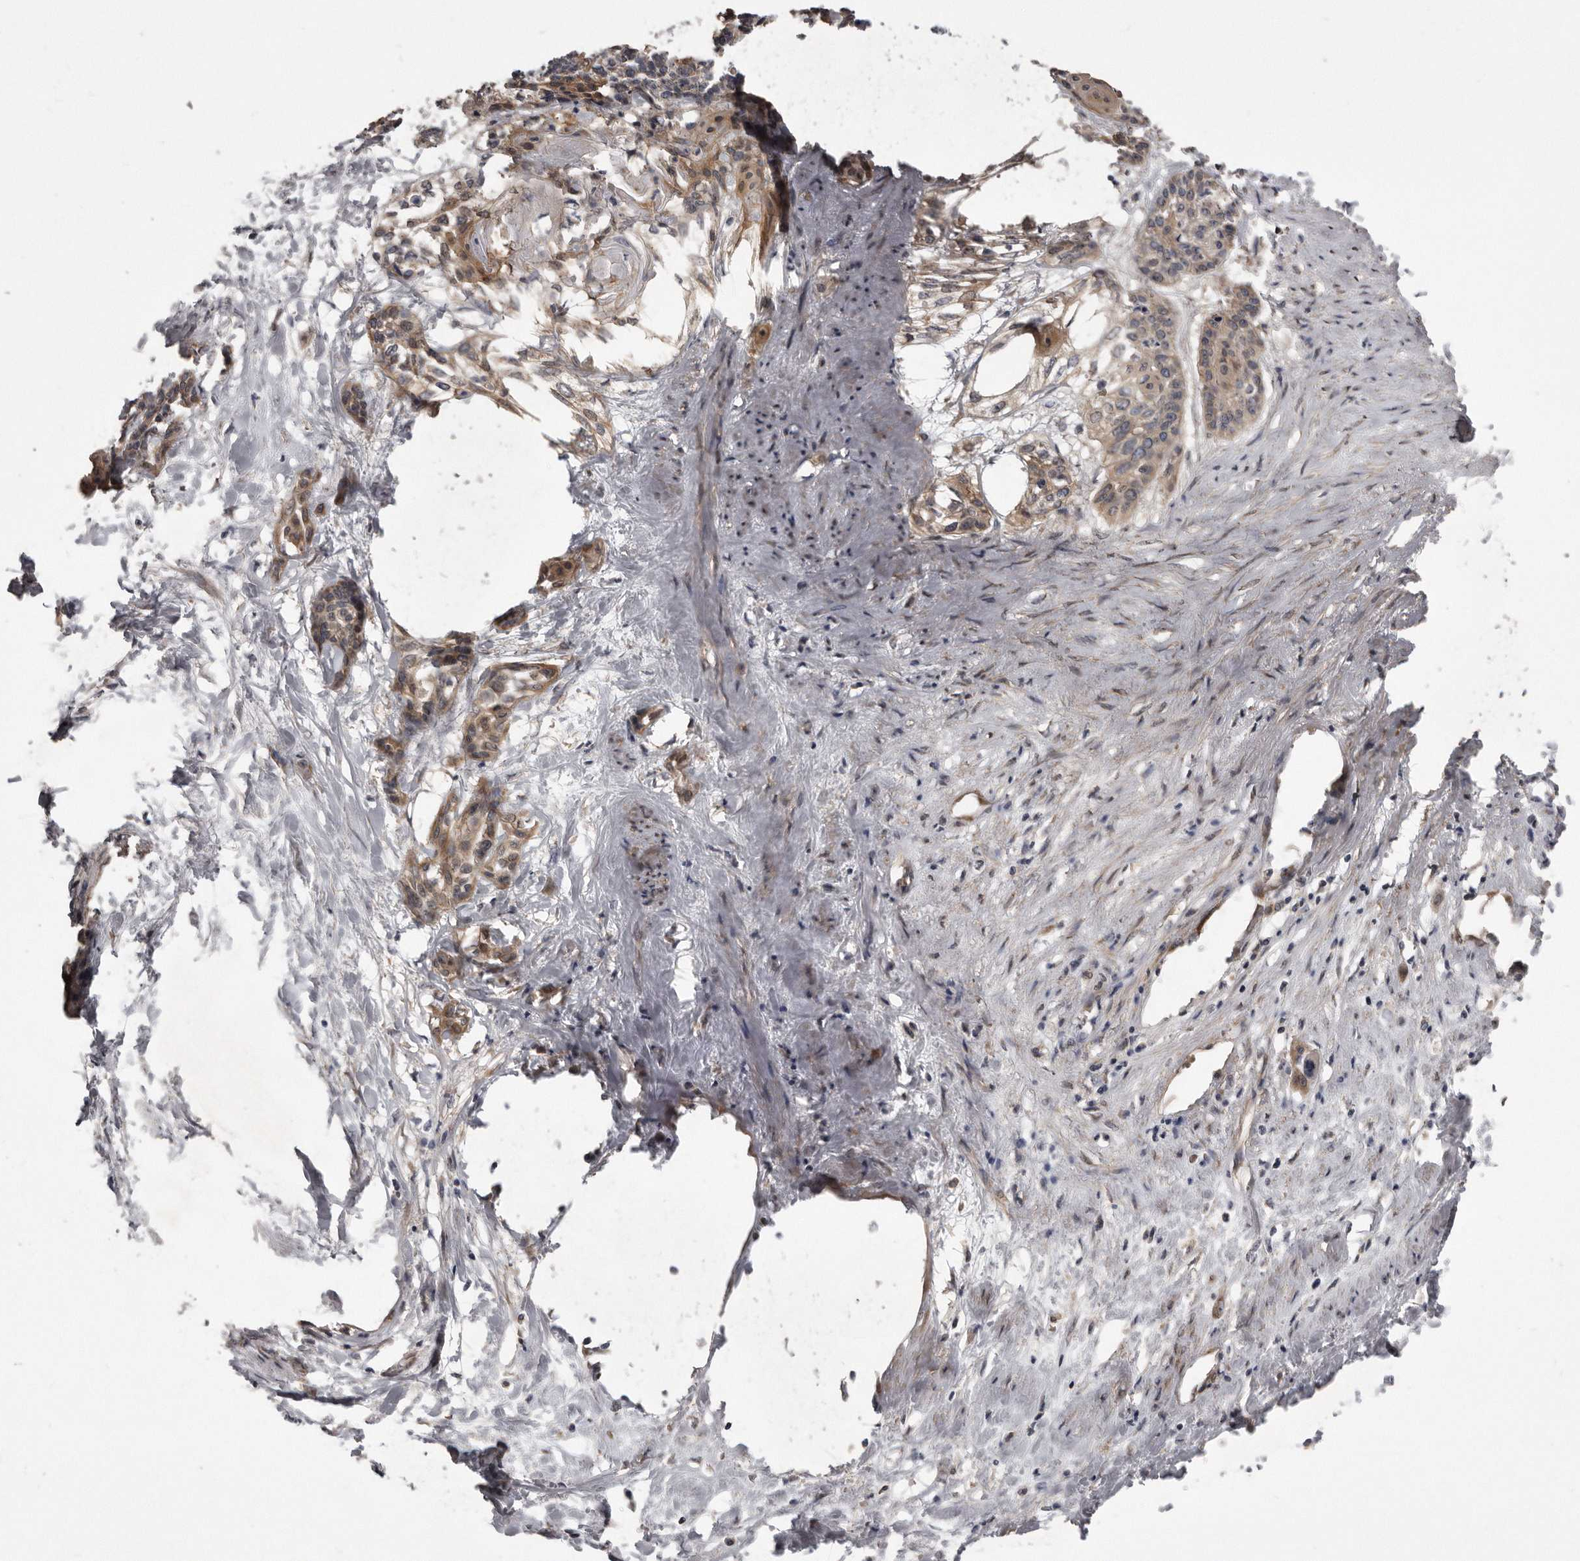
{"staining": {"intensity": "moderate", "quantity": ">75%", "location": "cytoplasmic/membranous"}, "tissue": "cervical cancer", "cell_type": "Tumor cells", "image_type": "cancer", "snomed": [{"axis": "morphology", "description": "Squamous cell carcinoma, NOS"}, {"axis": "topography", "description": "Cervix"}], "caption": "Immunohistochemical staining of human squamous cell carcinoma (cervical) exhibits medium levels of moderate cytoplasmic/membranous positivity in approximately >75% of tumor cells.", "gene": "ARMCX1", "patient": {"sex": "female", "age": 57}}